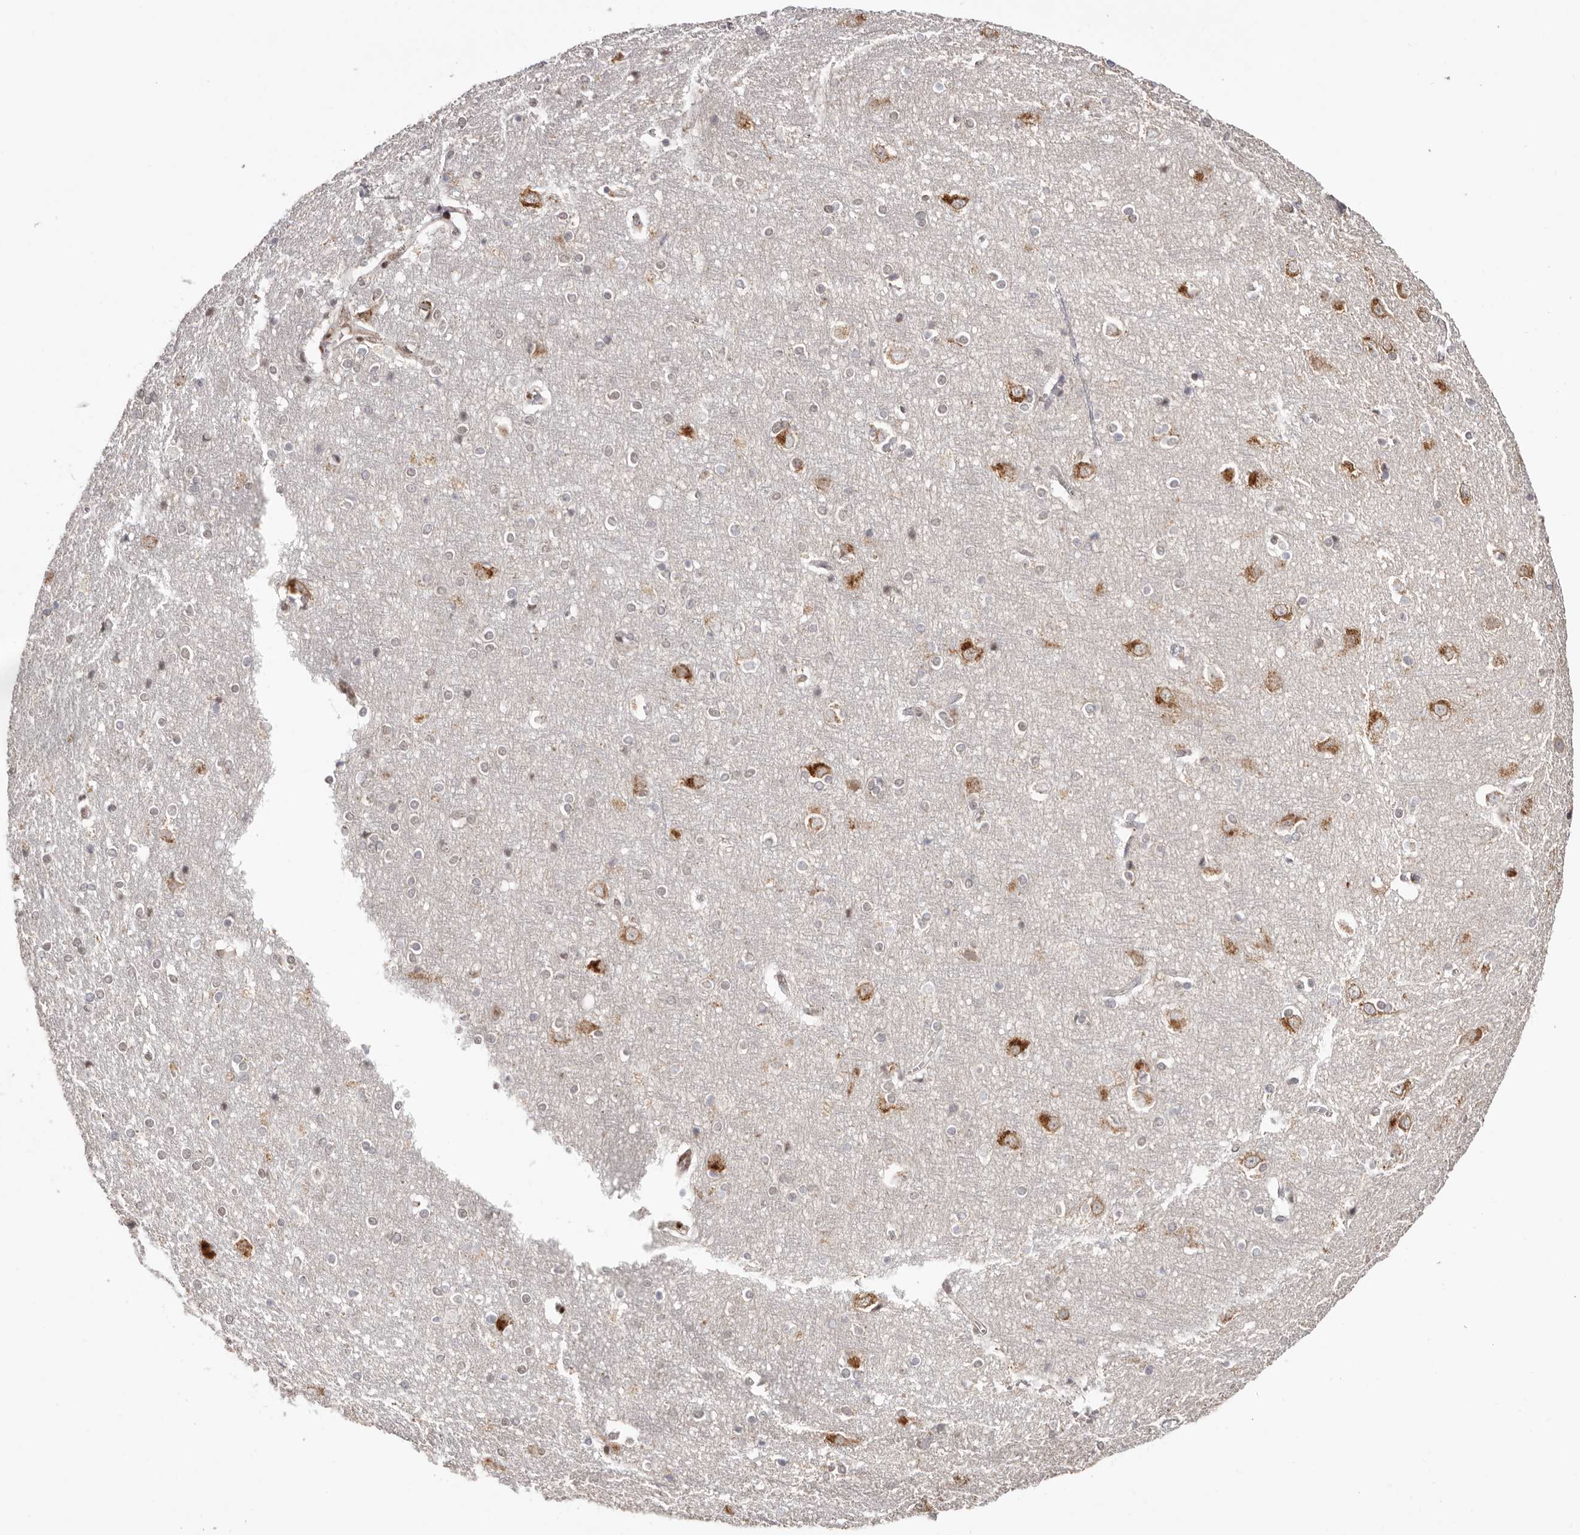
{"staining": {"intensity": "moderate", "quantity": "25%-75%", "location": "cytoplasmic/membranous"}, "tissue": "cerebral cortex", "cell_type": "Endothelial cells", "image_type": "normal", "snomed": [{"axis": "morphology", "description": "Normal tissue, NOS"}, {"axis": "topography", "description": "Cerebral cortex"}], "caption": "About 25%-75% of endothelial cells in benign human cerebral cortex exhibit moderate cytoplasmic/membranous protein staining as visualized by brown immunohistochemical staining.", "gene": "SMAD7", "patient": {"sex": "male", "age": 54}}